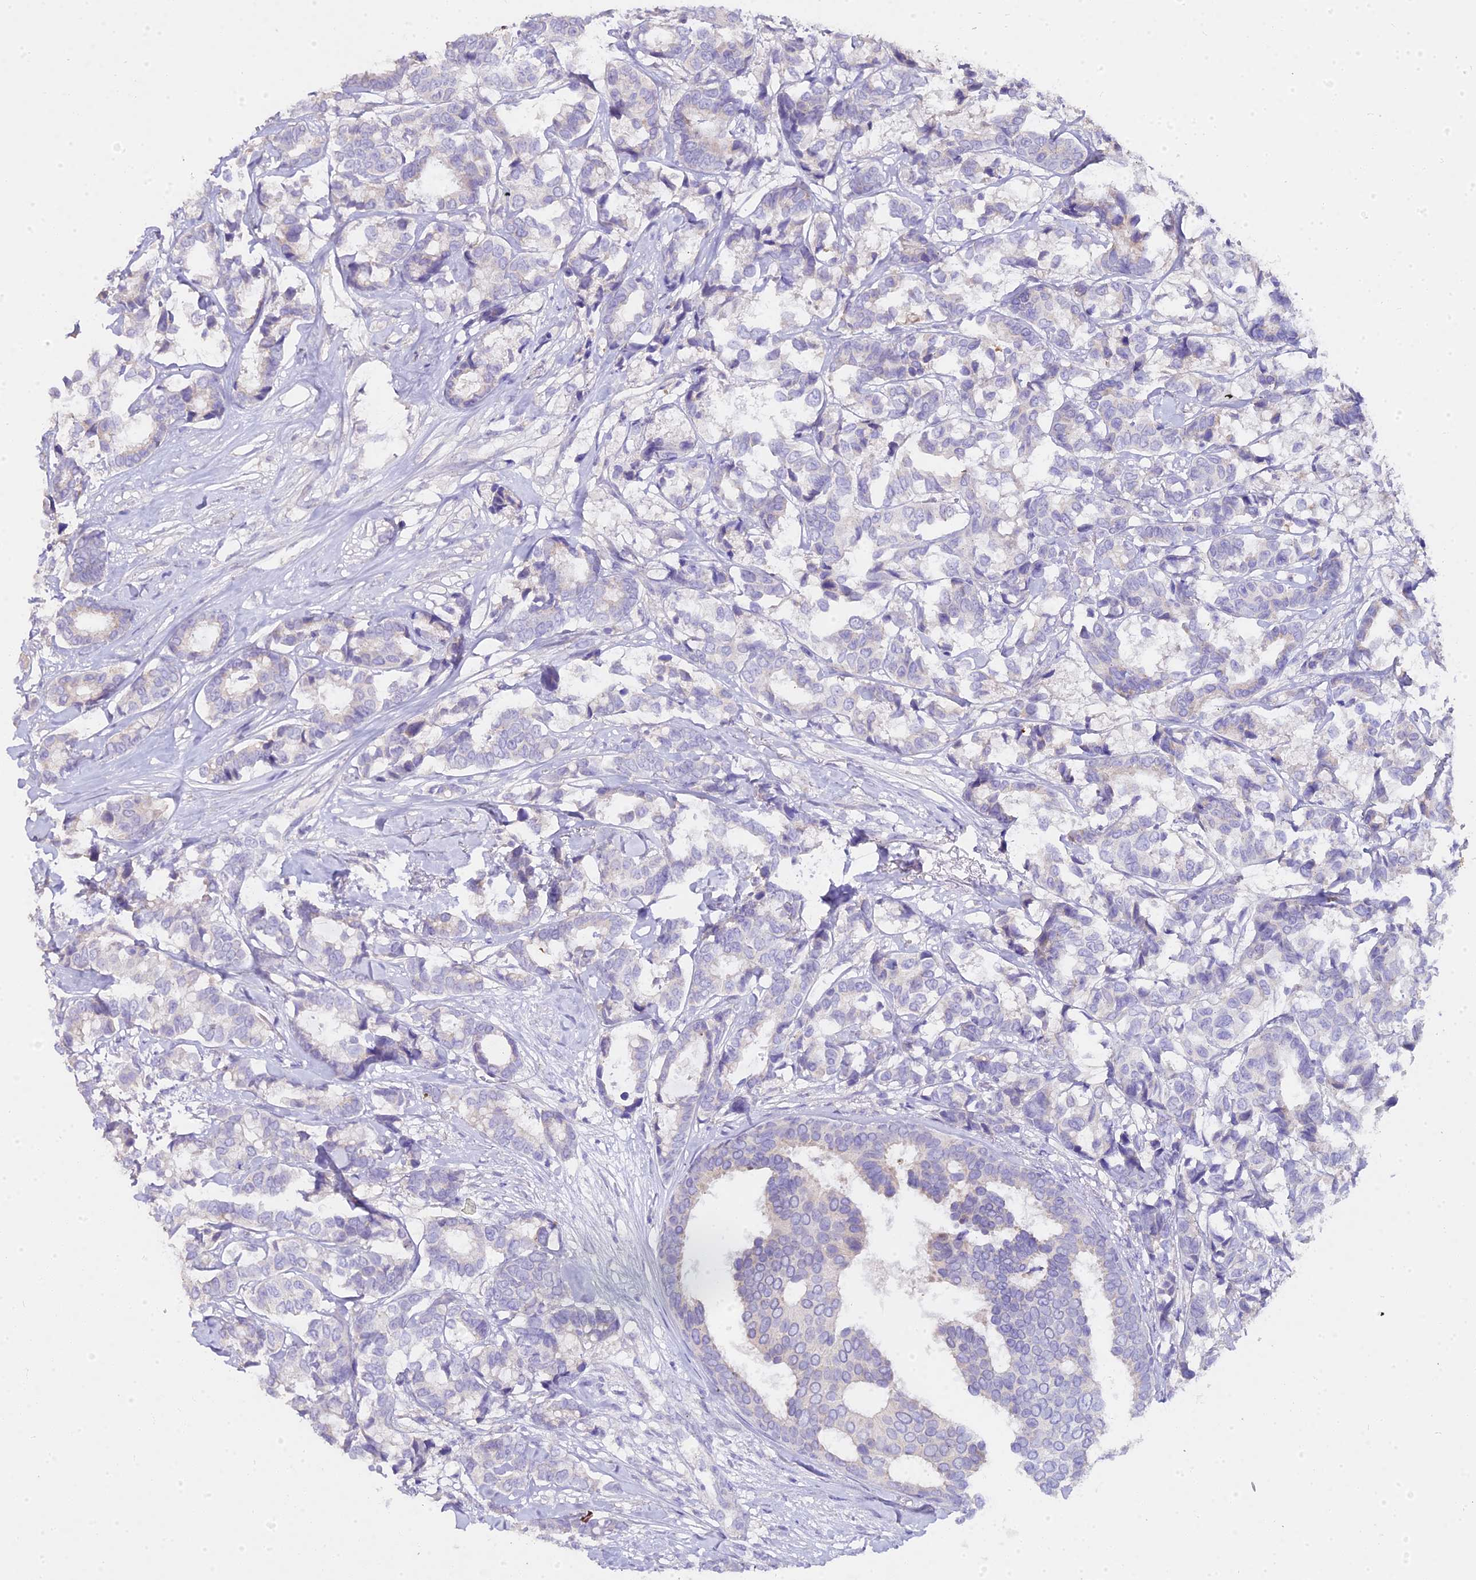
{"staining": {"intensity": "negative", "quantity": "none", "location": "none"}, "tissue": "breast cancer", "cell_type": "Tumor cells", "image_type": "cancer", "snomed": [{"axis": "morphology", "description": "Normal tissue, NOS"}, {"axis": "morphology", "description": "Duct carcinoma"}, {"axis": "topography", "description": "Breast"}], "caption": "Breast cancer was stained to show a protein in brown. There is no significant expression in tumor cells.", "gene": "GLYAT", "patient": {"sex": "female", "age": 87}}